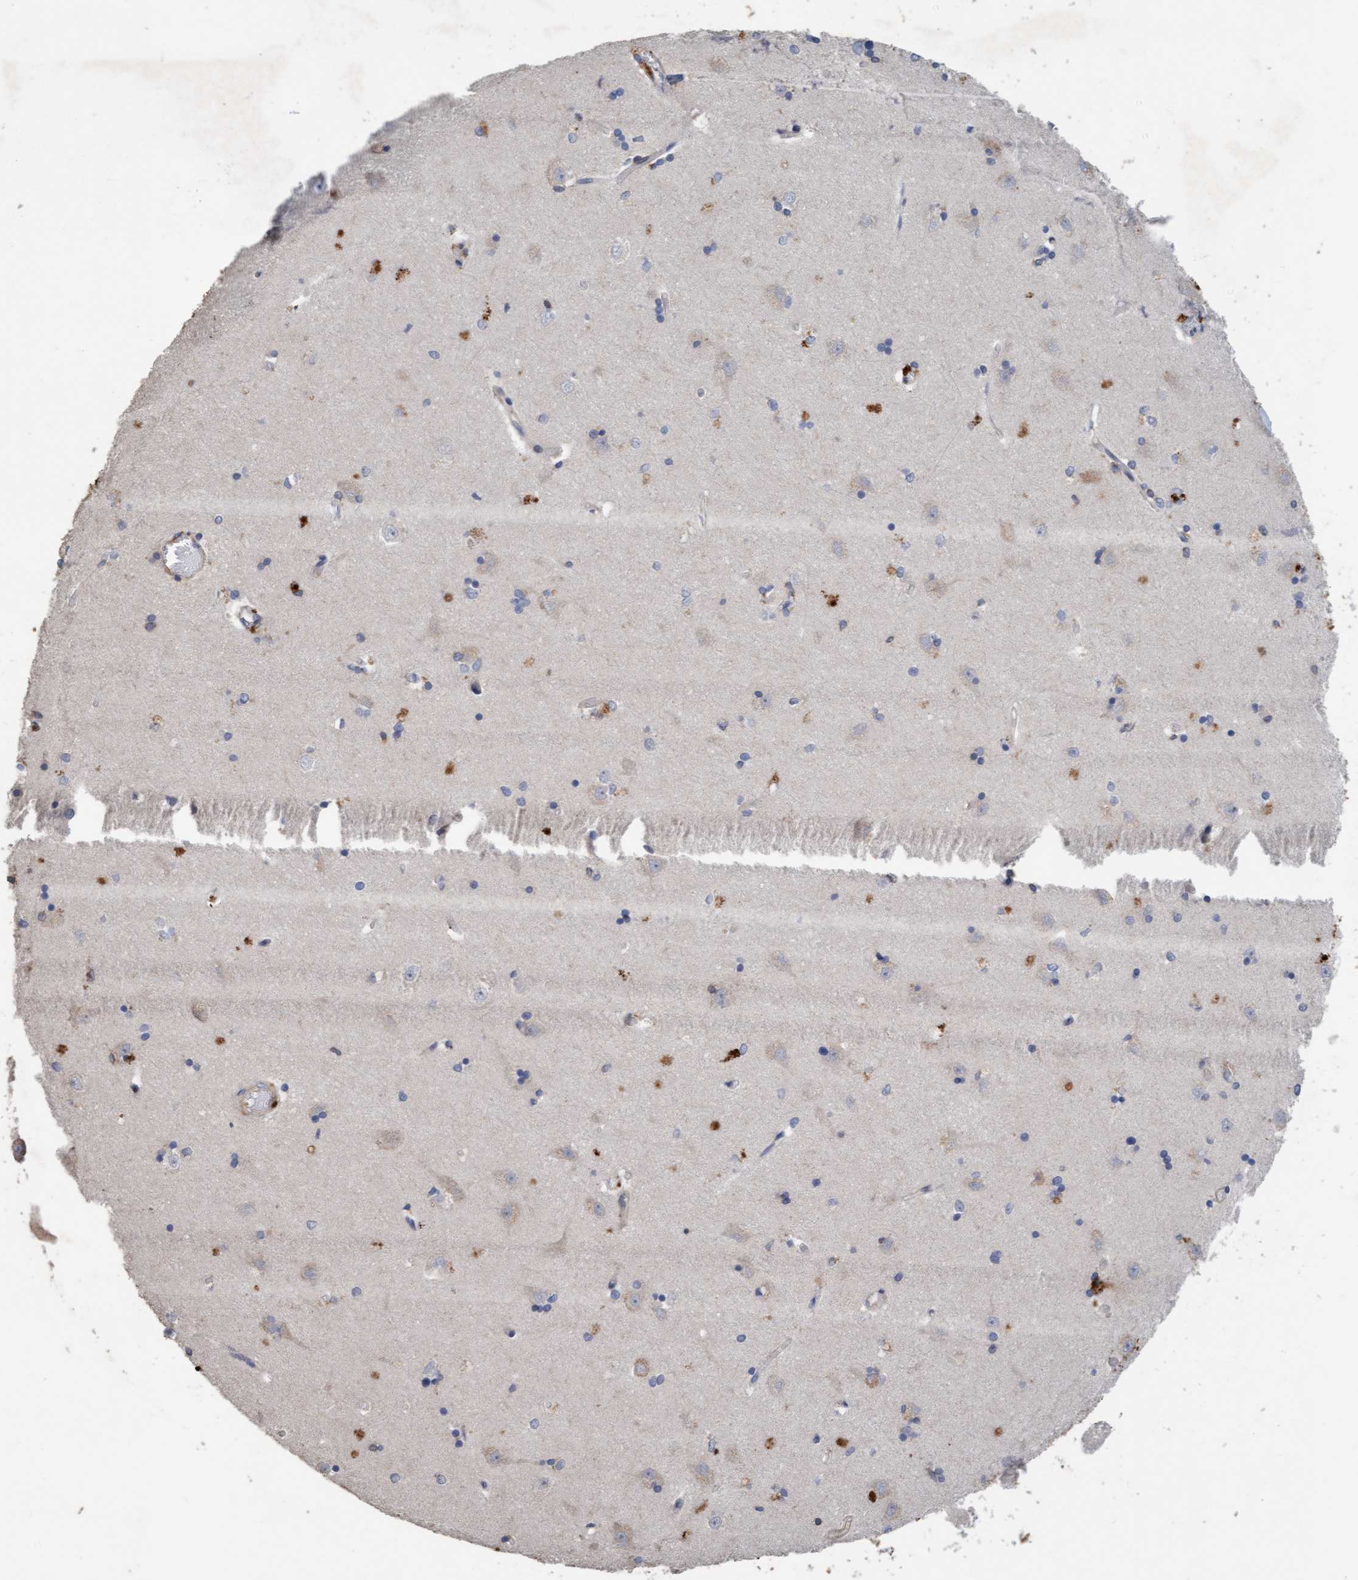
{"staining": {"intensity": "negative", "quantity": "none", "location": "none"}, "tissue": "hippocampus", "cell_type": "Glial cells", "image_type": "normal", "snomed": [{"axis": "morphology", "description": "Normal tissue, NOS"}, {"axis": "topography", "description": "Hippocampus"}], "caption": "A histopathology image of human hippocampus is negative for staining in glial cells. The staining was performed using DAB (3,3'-diaminobenzidine) to visualize the protein expression in brown, while the nuclei were stained in blue with hematoxylin (Magnification: 20x).", "gene": "LONRF1", "patient": {"sex": "male", "age": 45}}